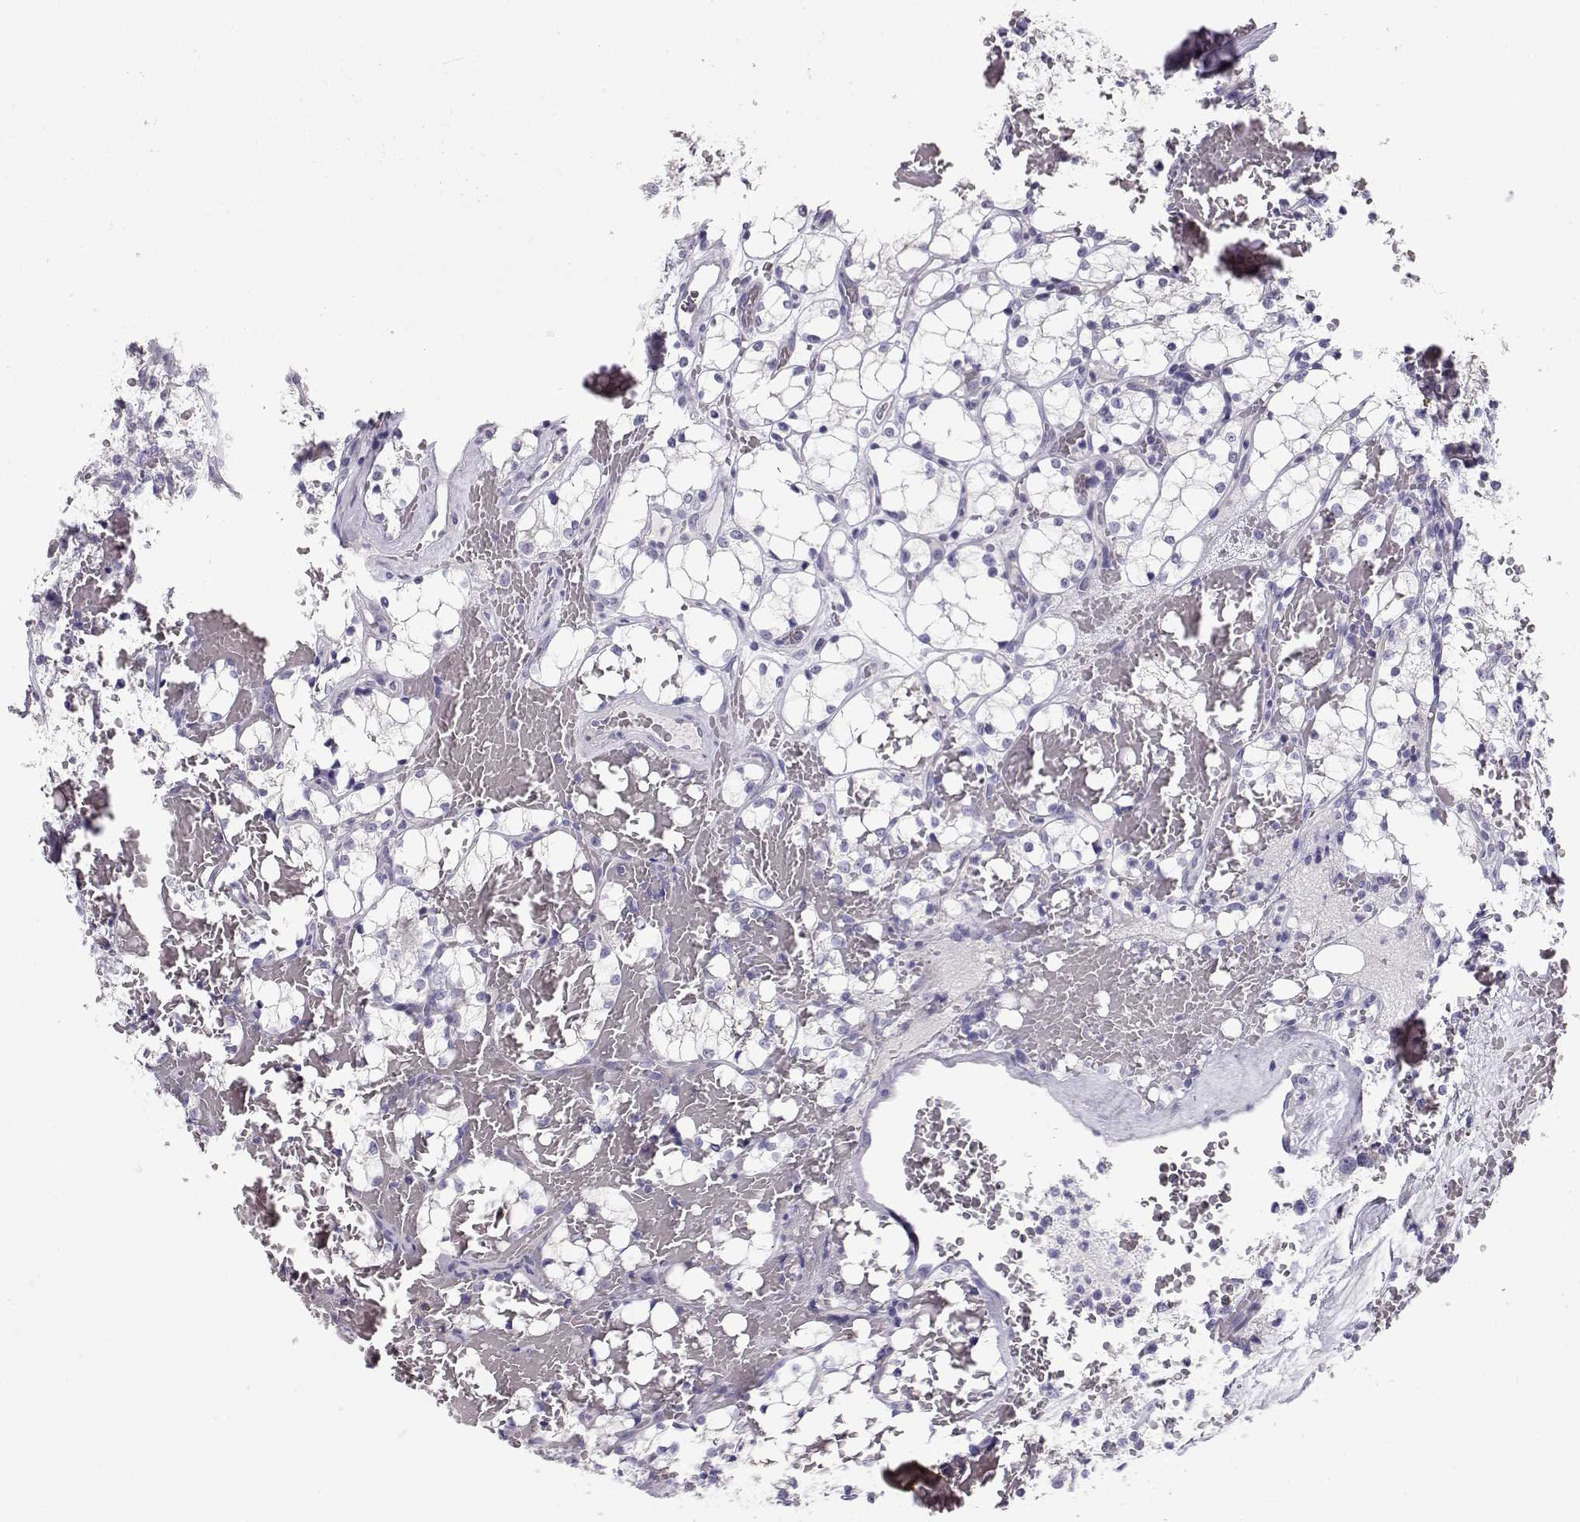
{"staining": {"intensity": "negative", "quantity": "none", "location": "none"}, "tissue": "renal cancer", "cell_type": "Tumor cells", "image_type": "cancer", "snomed": [{"axis": "morphology", "description": "Adenocarcinoma, NOS"}, {"axis": "topography", "description": "Kidney"}], "caption": "This is an immunohistochemistry image of human renal cancer. There is no positivity in tumor cells.", "gene": "RD3", "patient": {"sex": "female", "age": 69}}